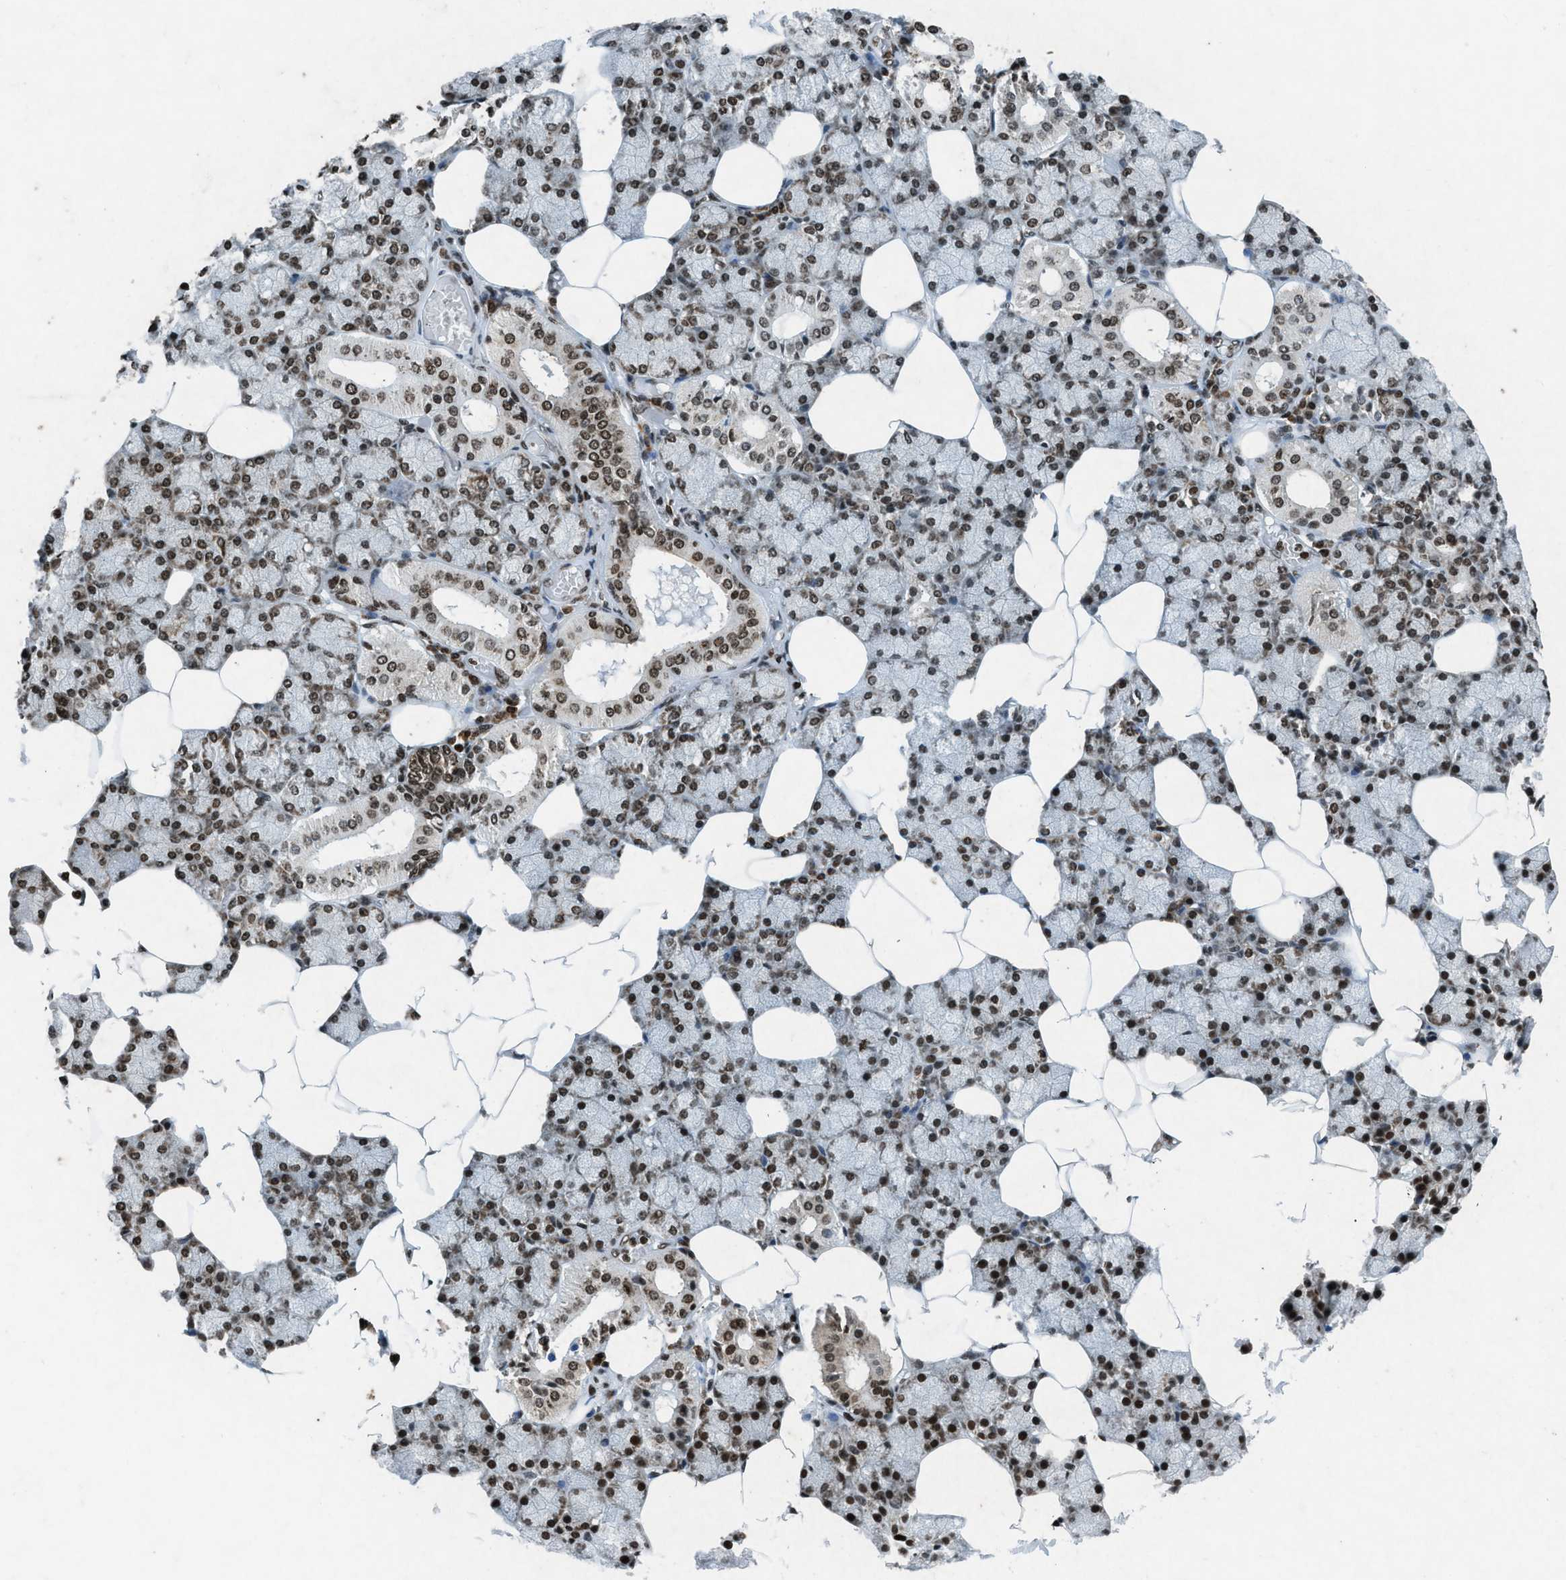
{"staining": {"intensity": "strong", "quantity": ">75%", "location": "nuclear"}, "tissue": "salivary gland", "cell_type": "Glandular cells", "image_type": "normal", "snomed": [{"axis": "morphology", "description": "Normal tissue, NOS"}, {"axis": "topography", "description": "Salivary gland"}], "caption": "The immunohistochemical stain labels strong nuclear expression in glandular cells of benign salivary gland.", "gene": "NXF1", "patient": {"sex": "male", "age": 62}}